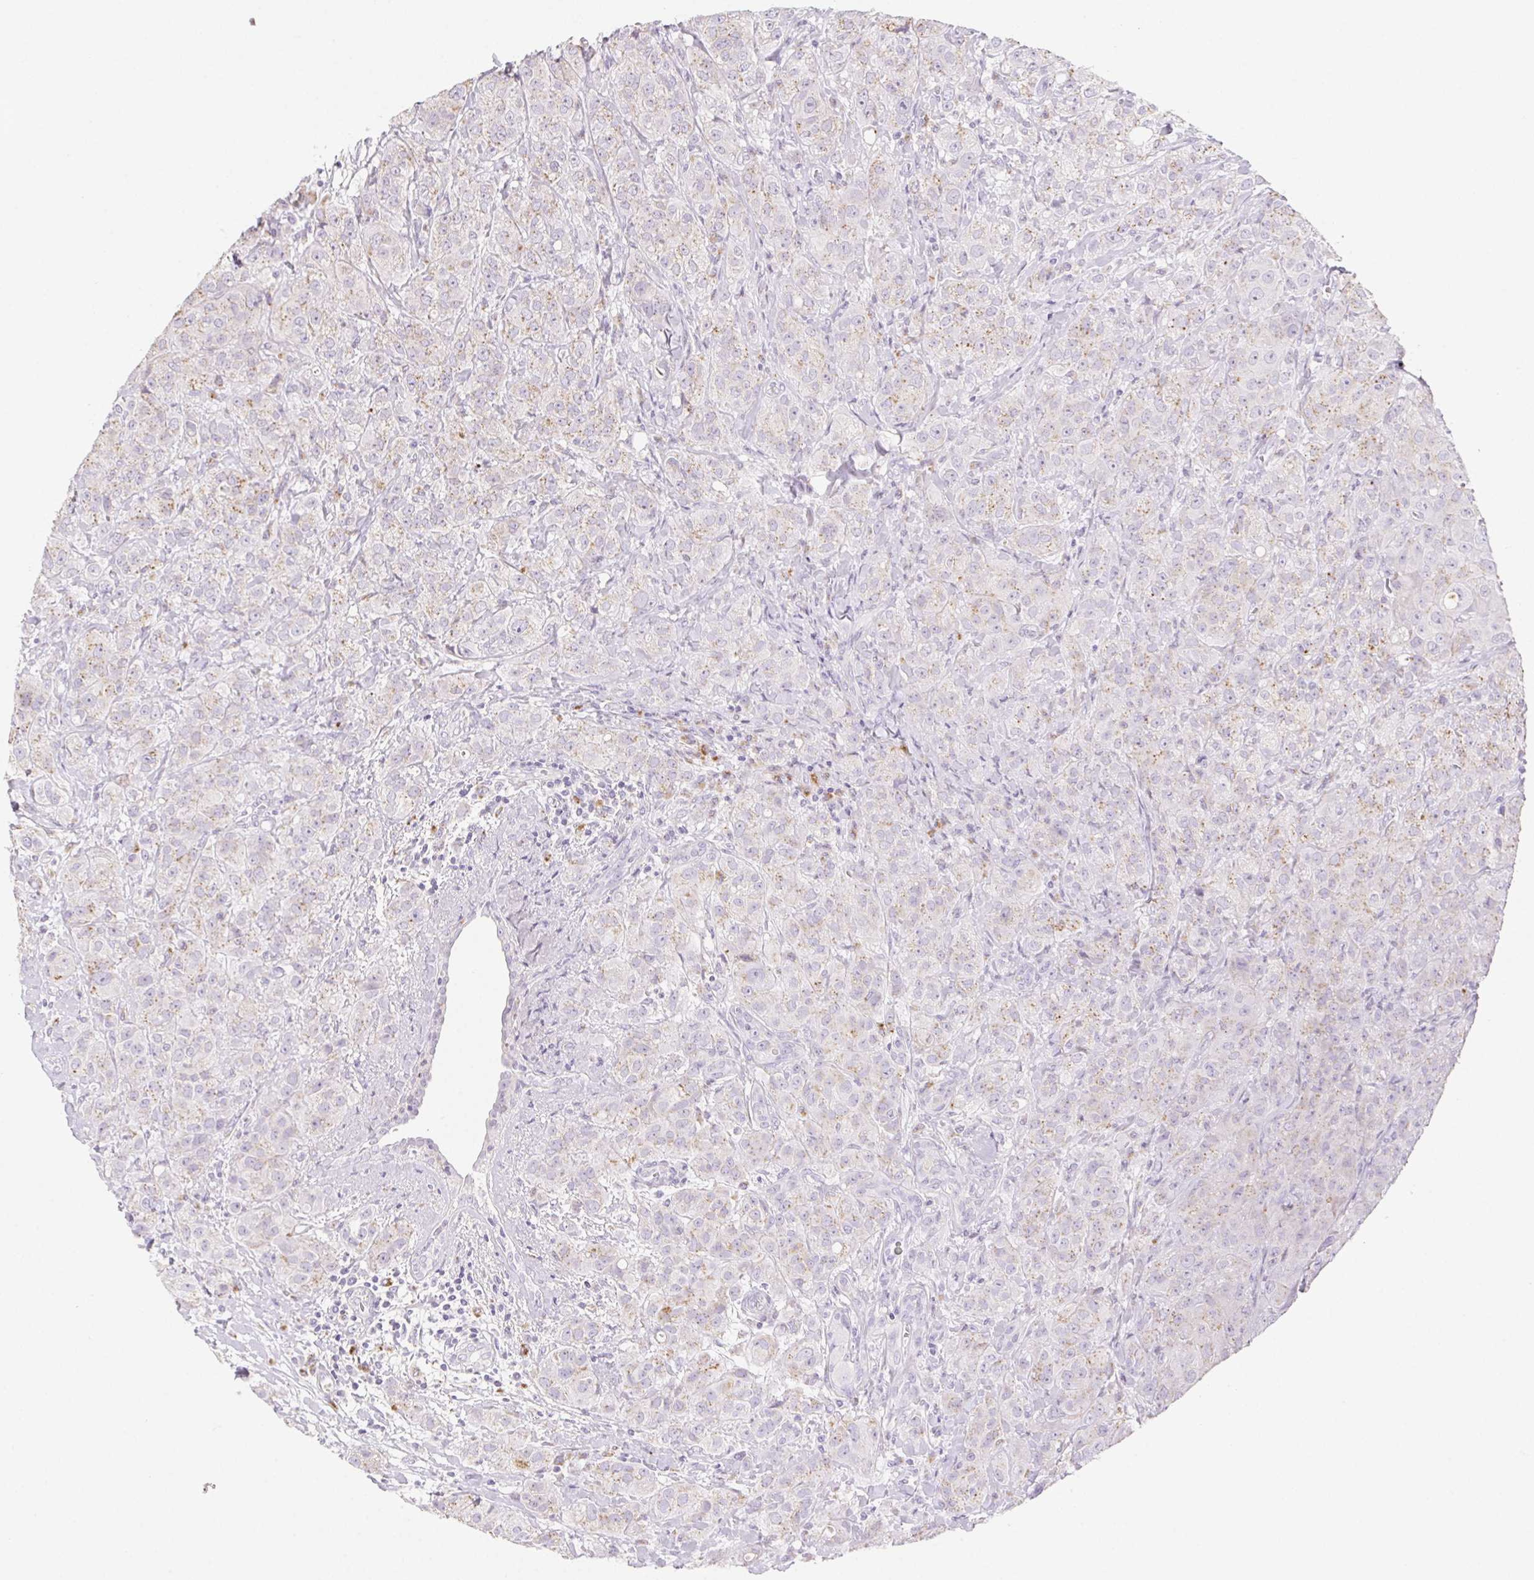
{"staining": {"intensity": "weak", "quantity": "<25%", "location": "cytoplasmic/membranous"}, "tissue": "breast cancer", "cell_type": "Tumor cells", "image_type": "cancer", "snomed": [{"axis": "morphology", "description": "Normal tissue, NOS"}, {"axis": "morphology", "description": "Duct carcinoma"}, {"axis": "topography", "description": "Breast"}], "caption": "IHC photomicrograph of human breast cancer stained for a protein (brown), which demonstrates no staining in tumor cells.", "gene": "LIPA", "patient": {"sex": "female", "age": 43}}